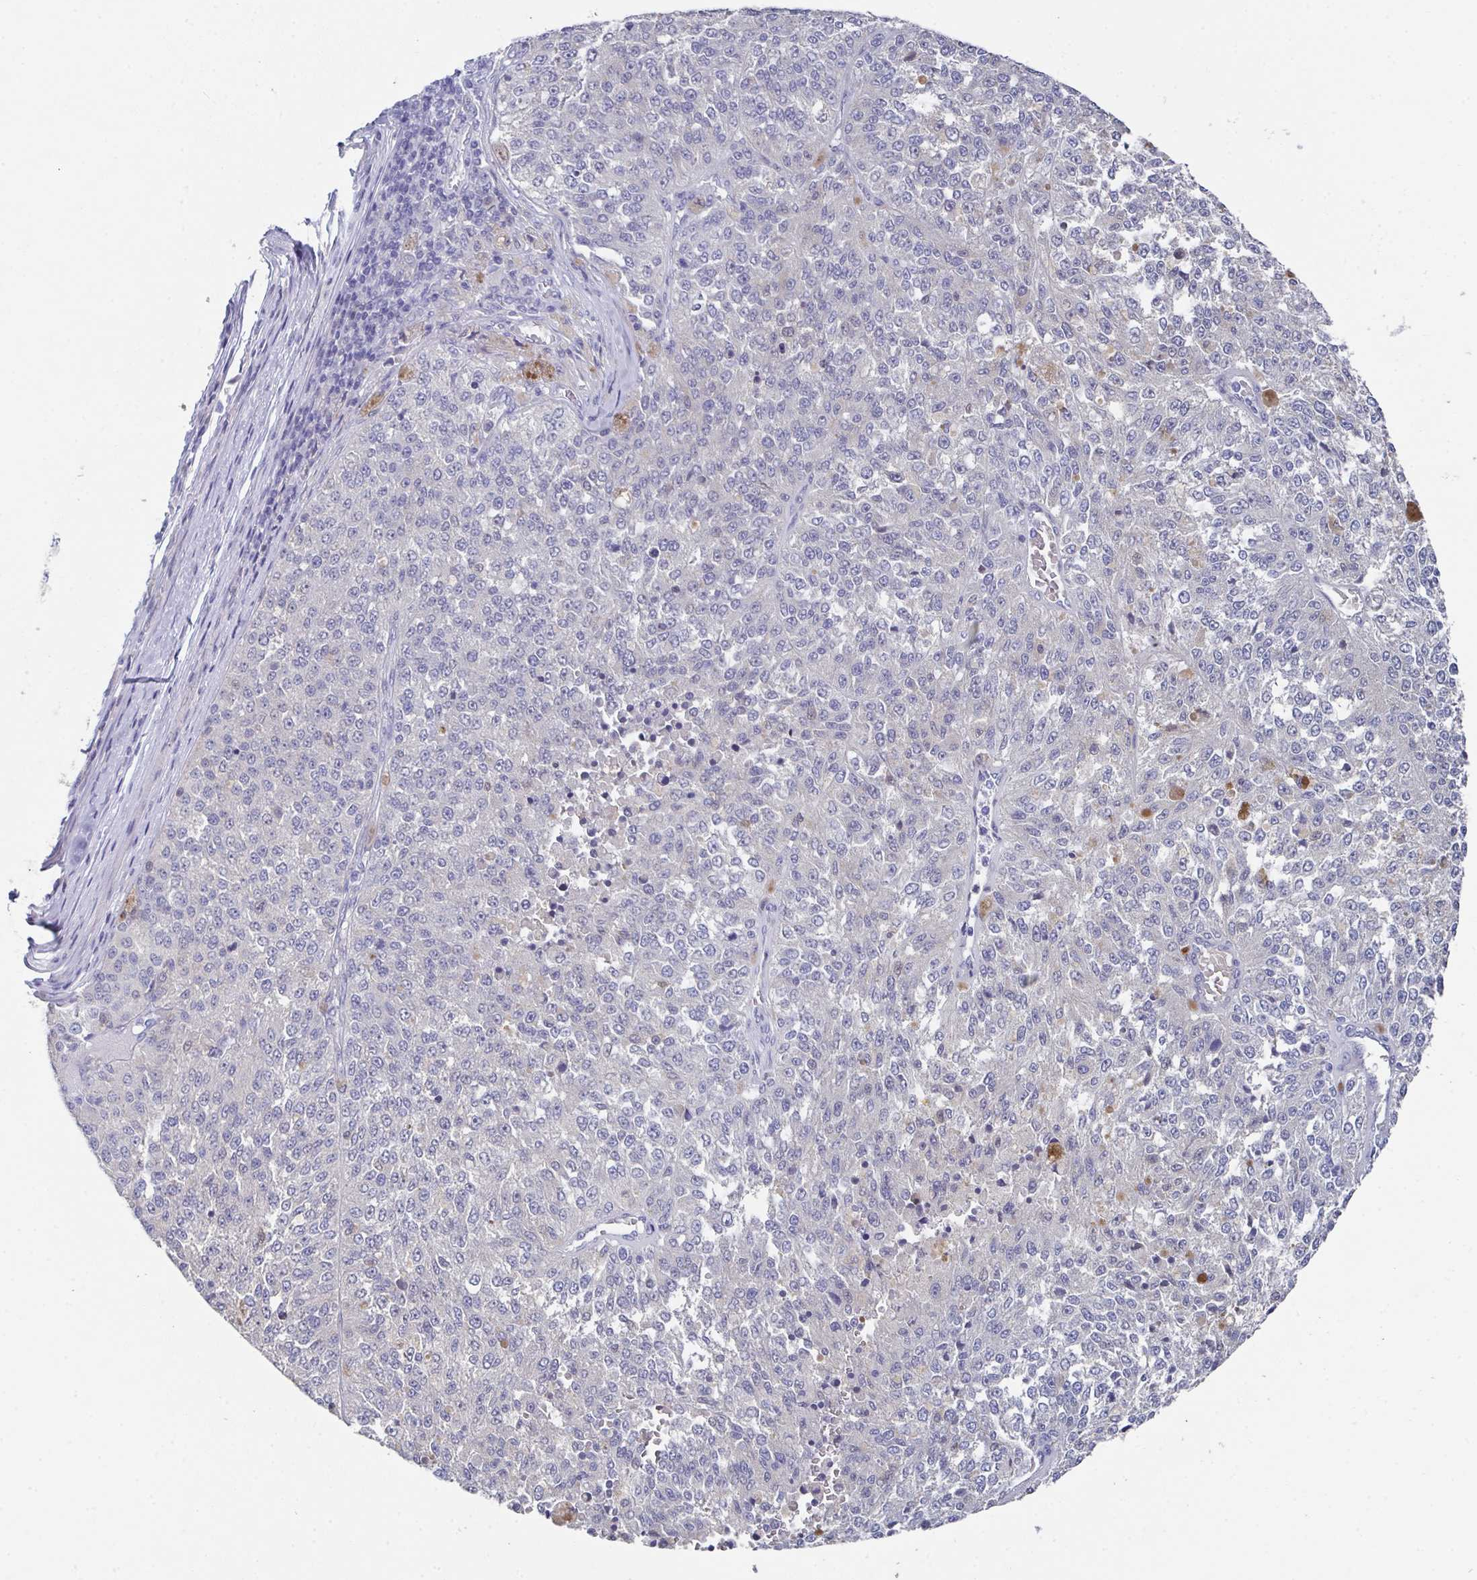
{"staining": {"intensity": "negative", "quantity": "none", "location": "none"}, "tissue": "melanoma", "cell_type": "Tumor cells", "image_type": "cancer", "snomed": [{"axis": "morphology", "description": "Malignant melanoma, Metastatic site"}, {"axis": "topography", "description": "Lymph node"}], "caption": "An immunohistochemistry micrograph of melanoma is shown. There is no staining in tumor cells of melanoma.", "gene": "SSC4D", "patient": {"sex": "female", "age": 64}}